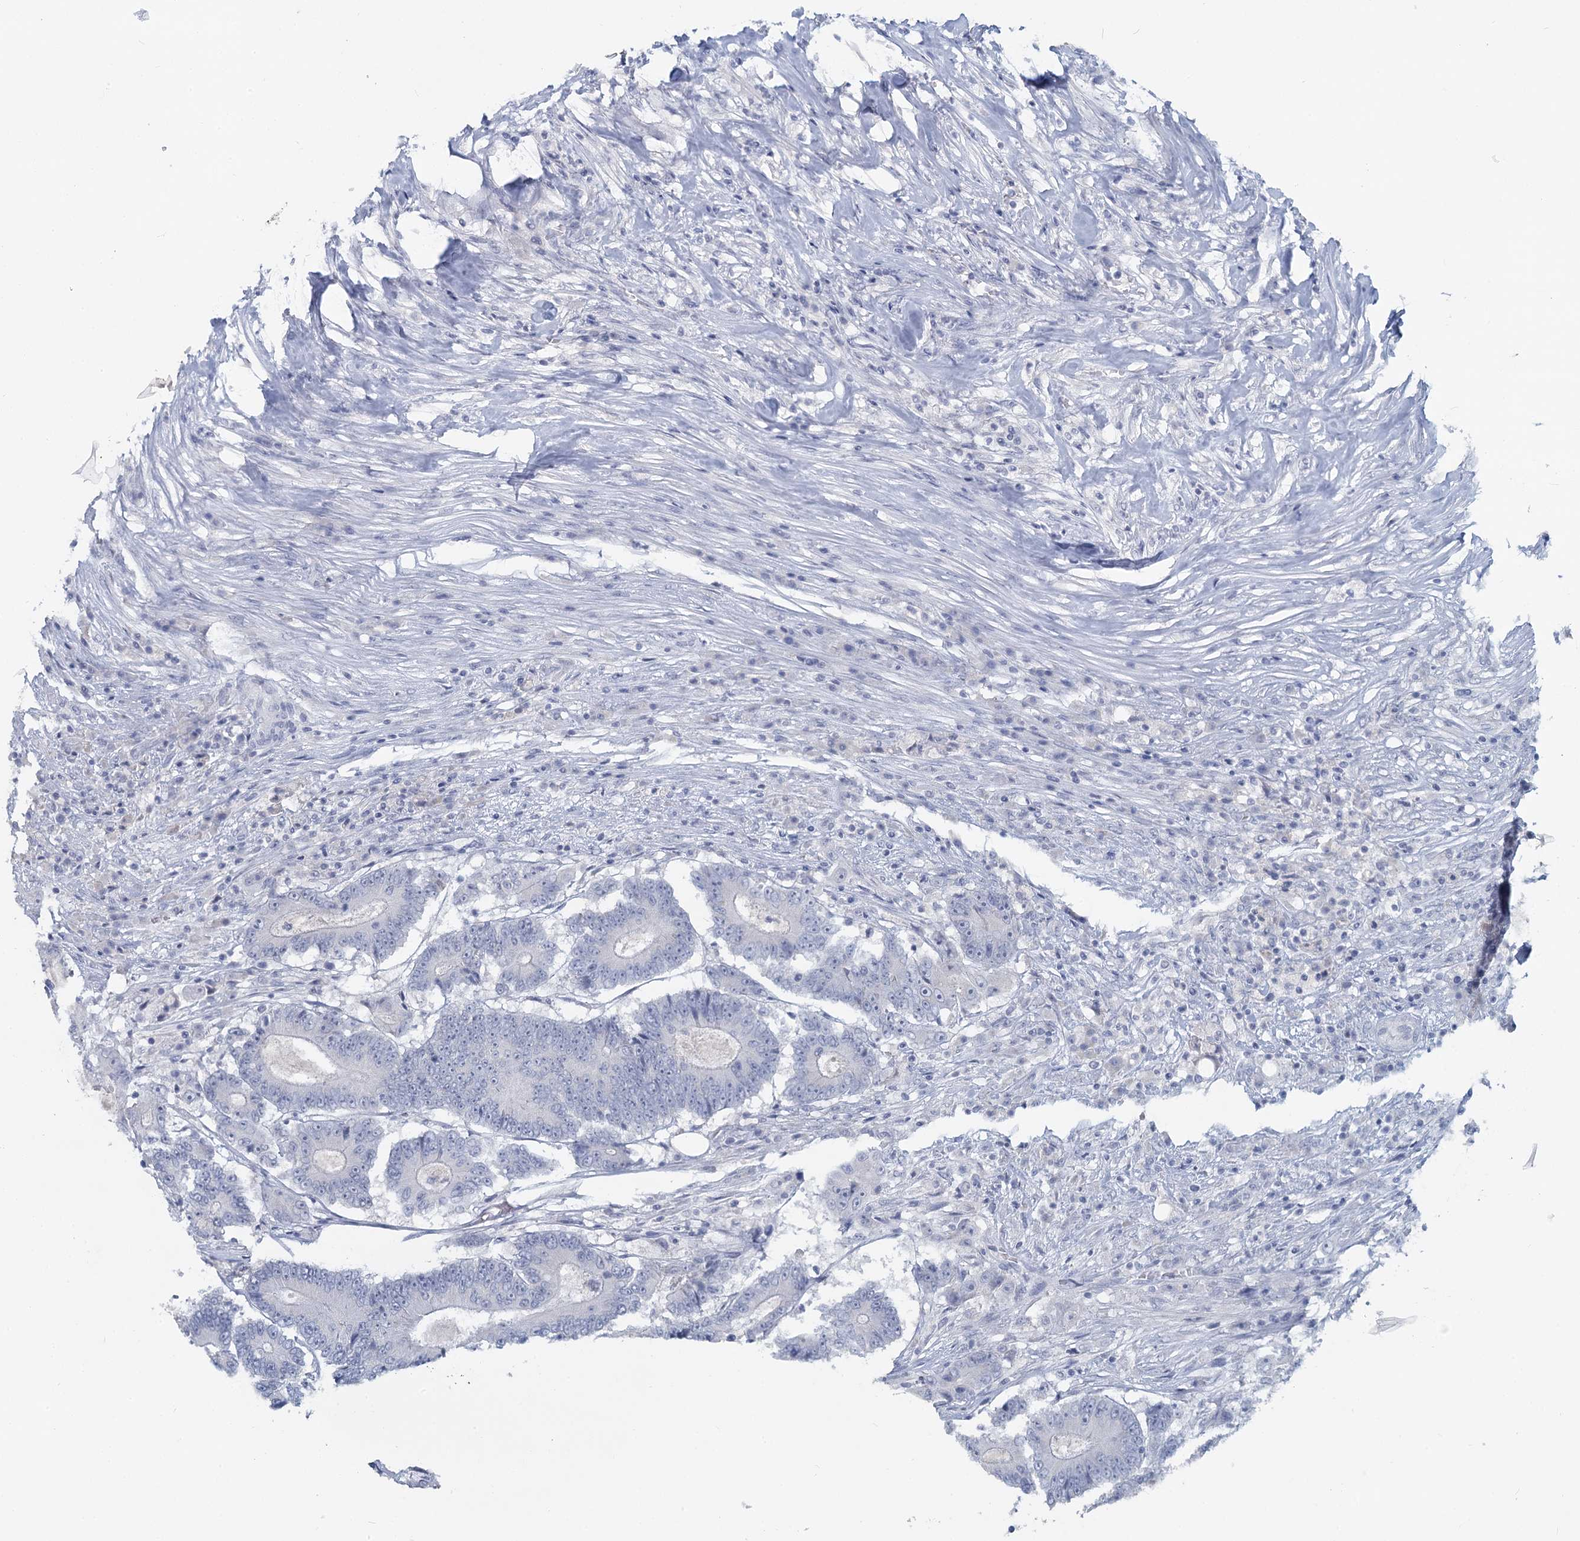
{"staining": {"intensity": "negative", "quantity": "none", "location": "none"}, "tissue": "colorectal cancer", "cell_type": "Tumor cells", "image_type": "cancer", "snomed": [{"axis": "morphology", "description": "Adenocarcinoma, NOS"}, {"axis": "topography", "description": "Colon"}], "caption": "The immunohistochemistry (IHC) micrograph has no significant expression in tumor cells of colorectal cancer (adenocarcinoma) tissue. (Stains: DAB IHC with hematoxylin counter stain, Microscopy: brightfield microscopy at high magnification).", "gene": "CHGA", "patient": {"sex": "male", "age": 83}}